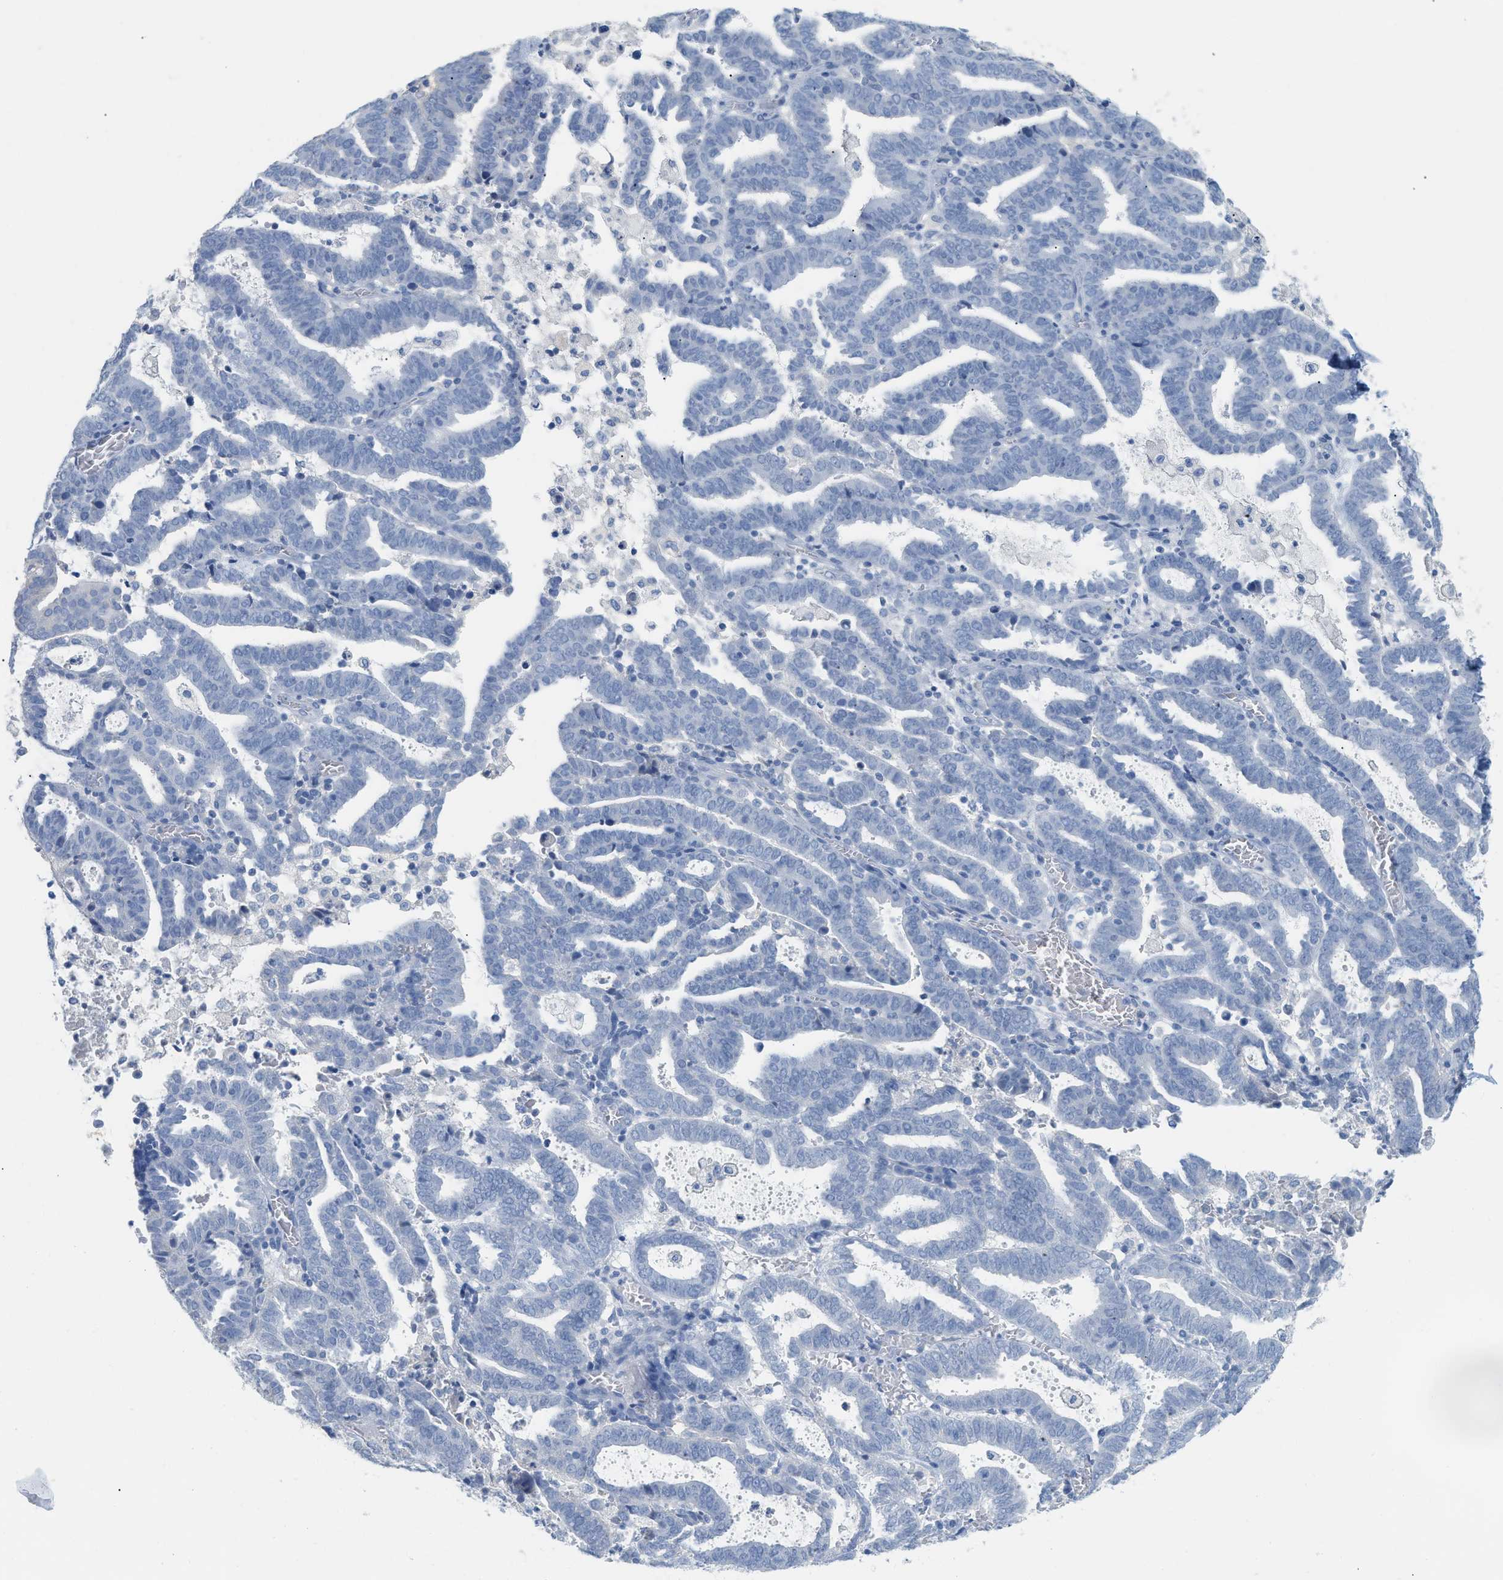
{"staining": {"intensity": "negative", "quantity": "none", "location": "none"}, "tissue": "endometrial cancer", "cell_type": "Tumor cells", "image_type": "cancer", "snomed": [{"axis": "morphology", "description": "Adenocarcinoma, NOS"}, {"axis": "topography", "description": "Uterus"}], "caption": "Adenocarcinoma (endometrial) was stained to show a protein in brown. There is no significant positivity in tumor cells. (DAB (3,3'-diaminobenzidine) IHC with hematoxylin counter stain).", "gene": "PAPPA", "patient": {"sex": "female", "age": 83}}